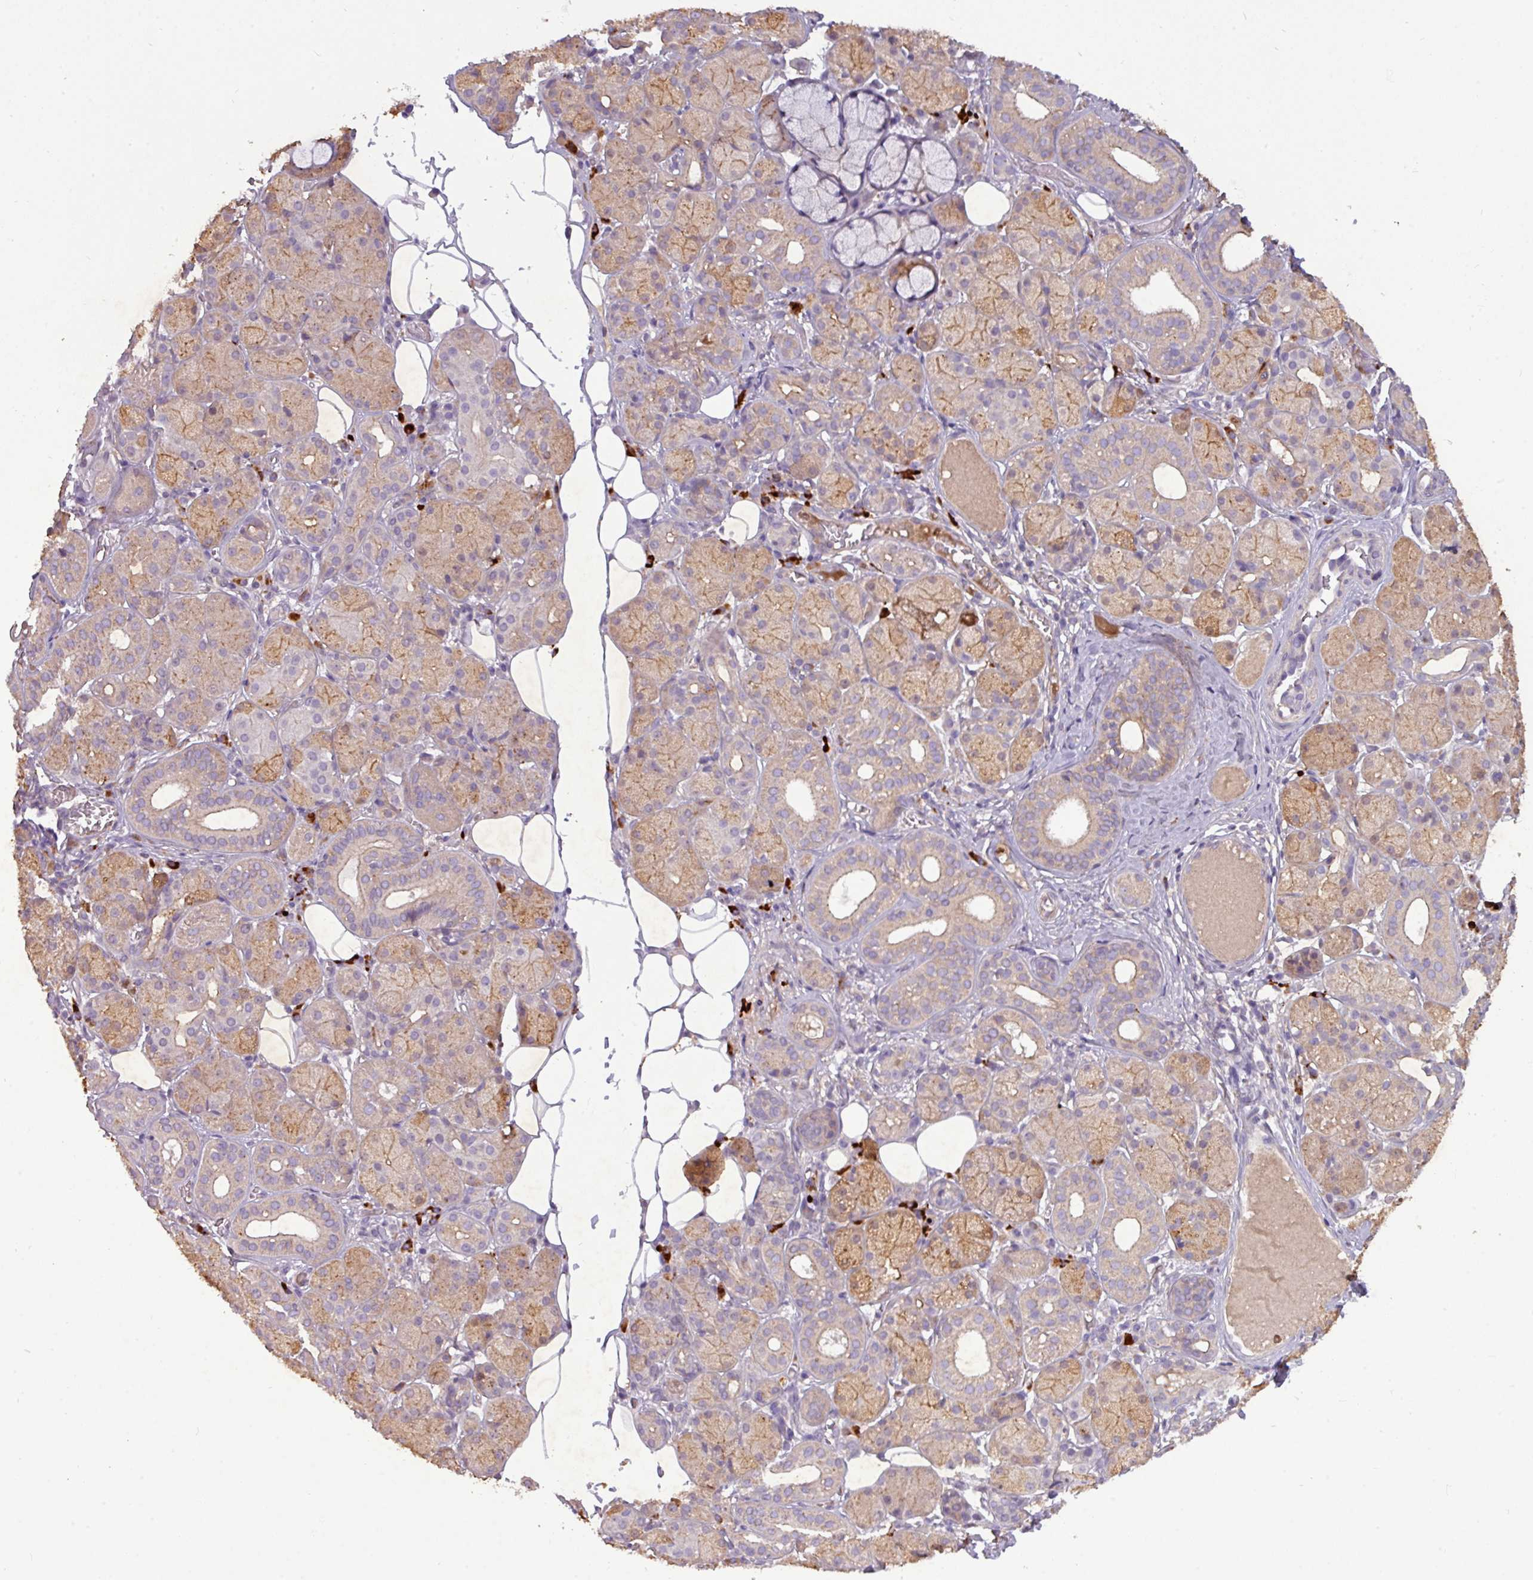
{"staining": {"intensity": "moderate", "quantity": "25%-75%", "location": "cytoplasmic/membranous"}, "tissue": "salivary gland", "cell_type": "Glandular cells", "image_type": "normal", "snomed": [{"axis": "morphology", "description": "Squamous cell carcinoma, NOS"}, {"axis": "topography", "description": "Skin"}, {"axis": "topography", "description": "Head-Neck"}], "caption": "Immunohistochemical staining of normal human salivary gland reveals moderate cytoplasmic/membranous protein expression in approximately 25%-75% of glandular cells.", "gene": "PAPLN", "patient": {"sex": "male", "age": 80}}